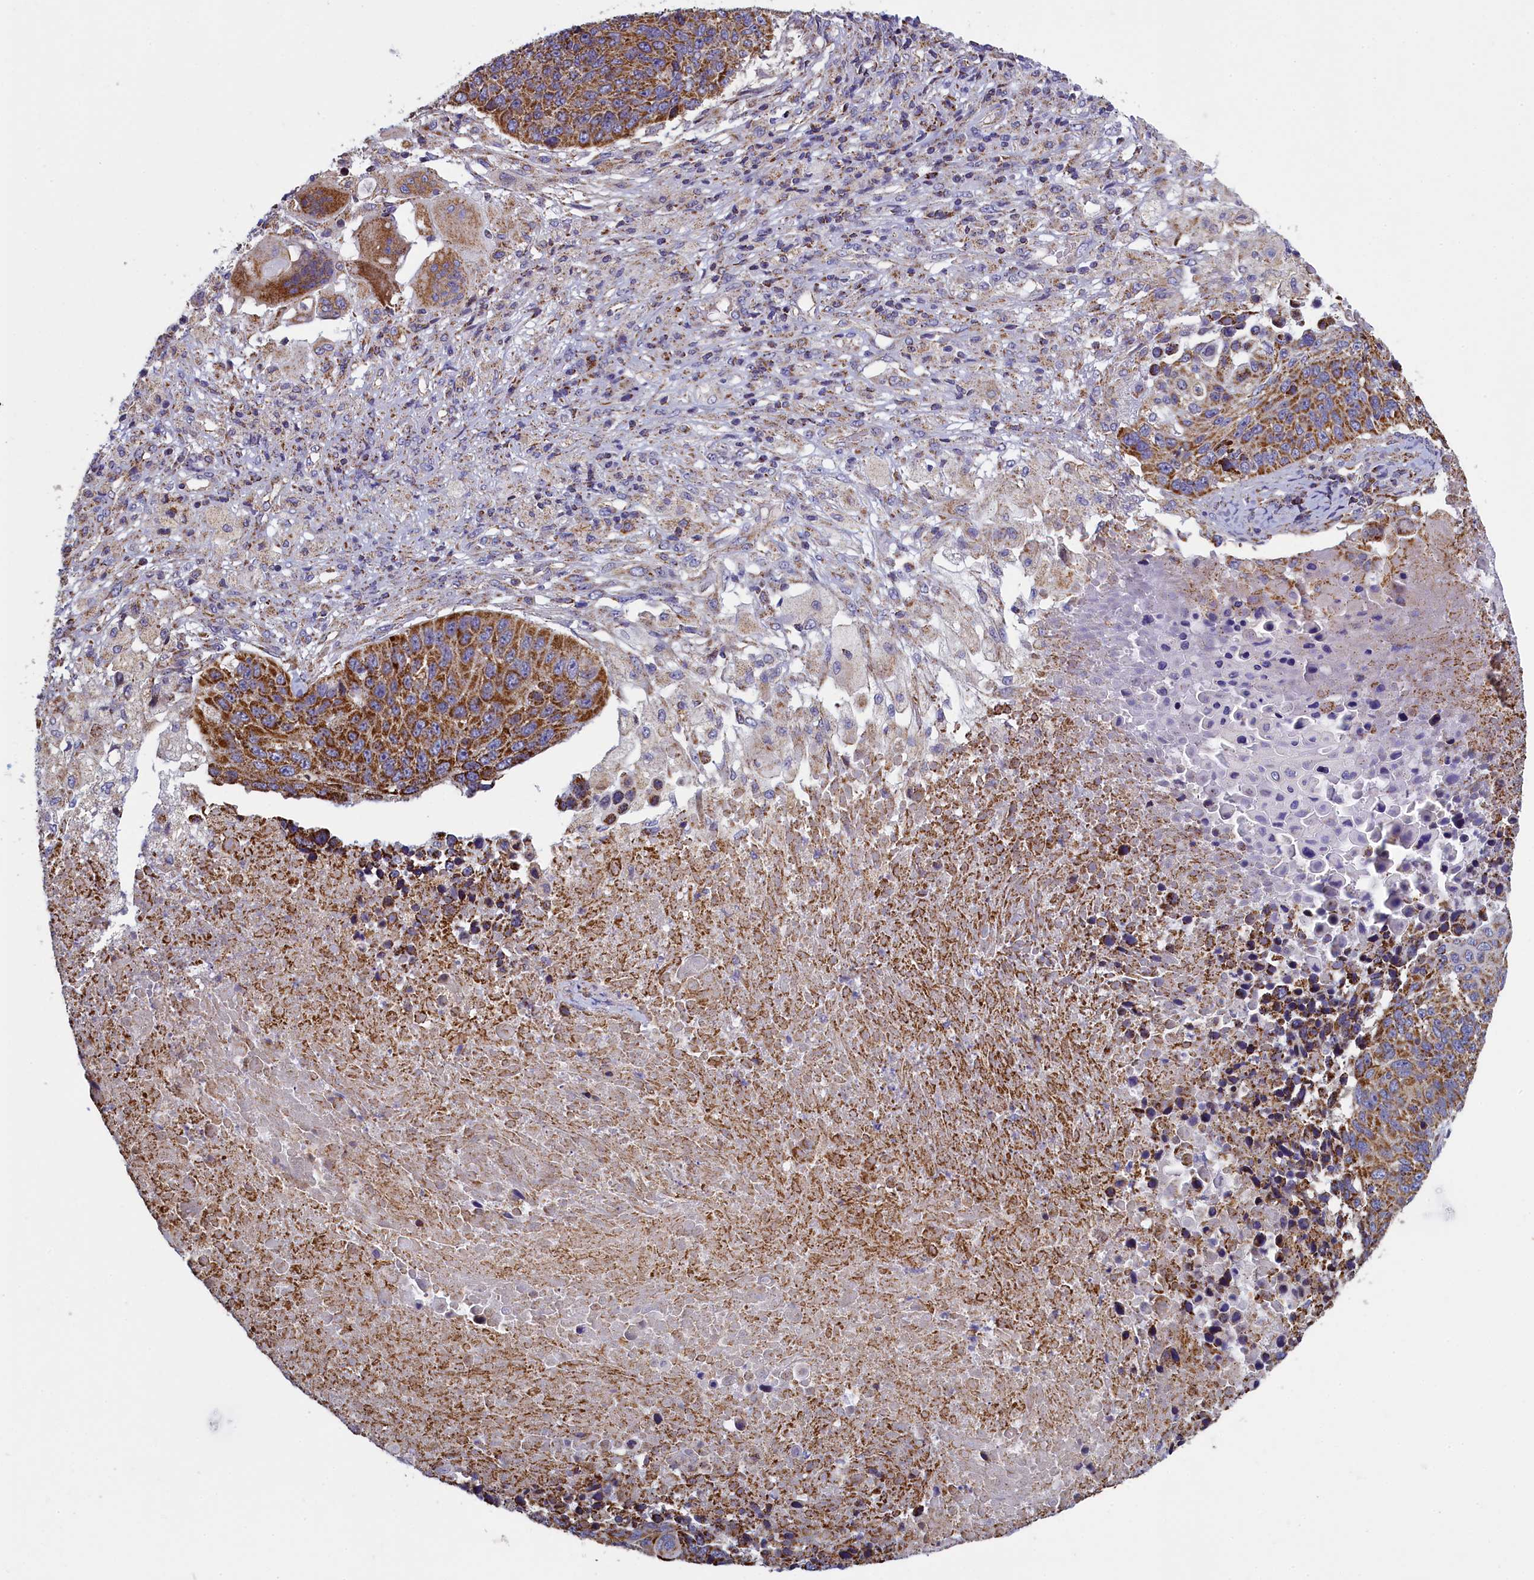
{"staining": {"intensity": "strong", "quantity": ">75%", "location": "cytoplasmic/membranous"}, "tissue": "lung cancer", "cell_type": "Tumor cells", "image_type": "cancer", "snomed": [{"axis": "morphology", "description": "Normal tissue, NOS"}, {"axis": "morphology", "description": "Squamous cell carcinoma, NOS"}, {"axis": "topography", "description": "Lymph node"}, {"axis": "topography", "description": "Lung"}], "caption": "There is high levels of strong cytoplasmic/membranous expression in tumor cells of lung cancer, as demonstrated by immunohistochemical staining (brown color).", "gene": "IFT122", "patient": {"sex": "male", "age": 66}}